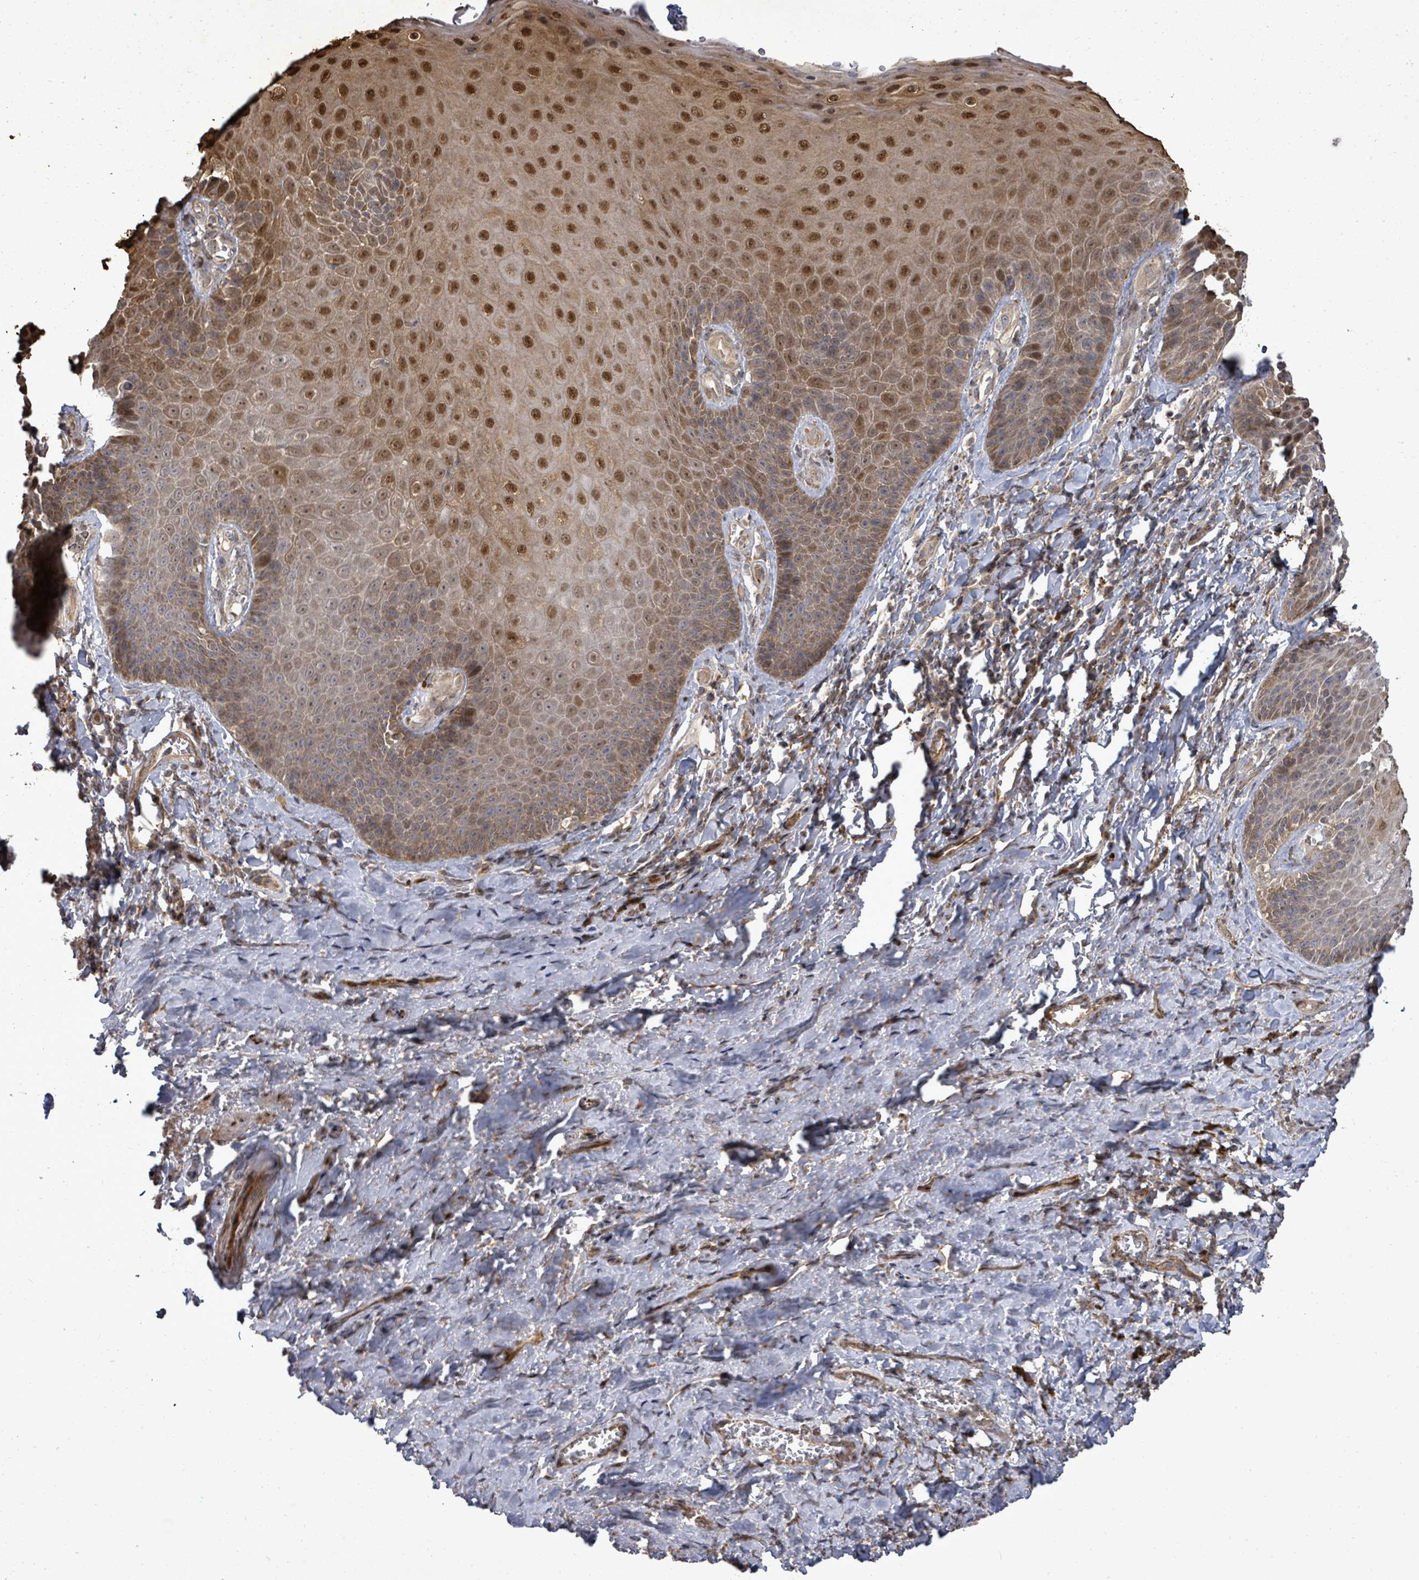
{"staining": {"intensity": "moderate", "quantity": "25%-75%", "location": "cytoplasmic/membranous,nuclear"}, "tissue": "skin", "cell_type": "Epidermal cells", "image_type": "normal", "snomed": [{"axis": "morphology", "description": "Normal tissue, NOS"}, {"axis": "topography", "description": "Anal"}, {"axis": "topography", "description": "Peripheral nerve tissue"}], "caption": "Epidermal cells reveal medium levels of moderate cytoplasmic/membranous,nuclear positivity in approximately 25%-75% of cells in normal human skin. (IHC, brightfield microscopy, high magnification).", "gene": "KRTAP27", "patient": {"sex": "male", "age": 53}}